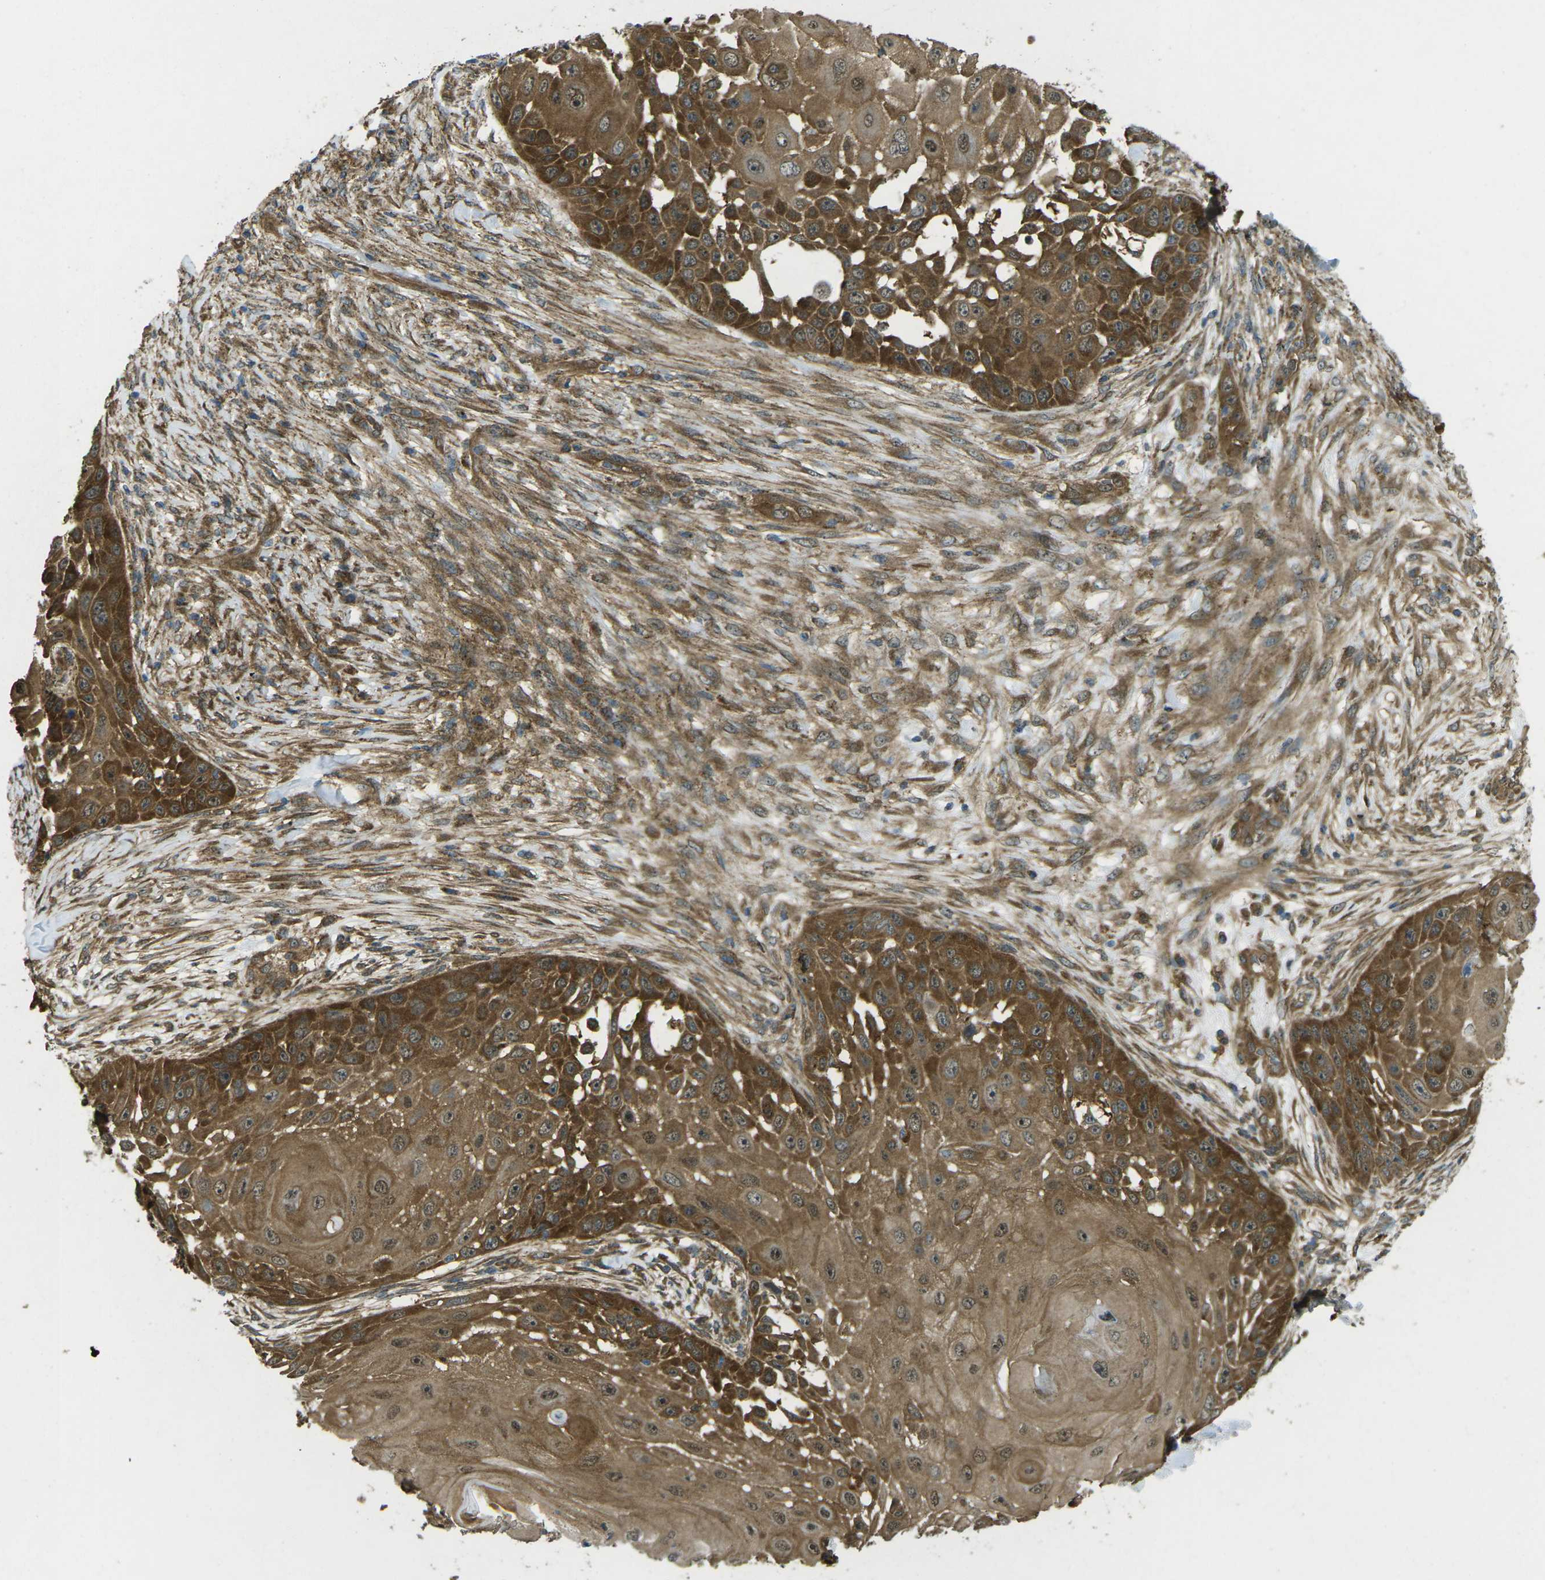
{"staining": {"intensity": "strong", "quantity": ">75%", "location": "cytoplasmic/membranous"}, "tissue": "skin cancer", "cell_type": "Tumor cells", "image_type": "cancer", "snomed": [{"axis": "morphology", "description": "Squamous cell carcinoma, NOS"}, {"axis": "topography", "description": "Skin"}], "caption": "IHC (DAB) staining of skin cancer (squamous cell carcinoma) exhibits strong cytoplasmic/membranous protein expression in about >75% of tumor cells.", "gene": "CHMP3", "patient": {"sex": "female", "age": 44}}